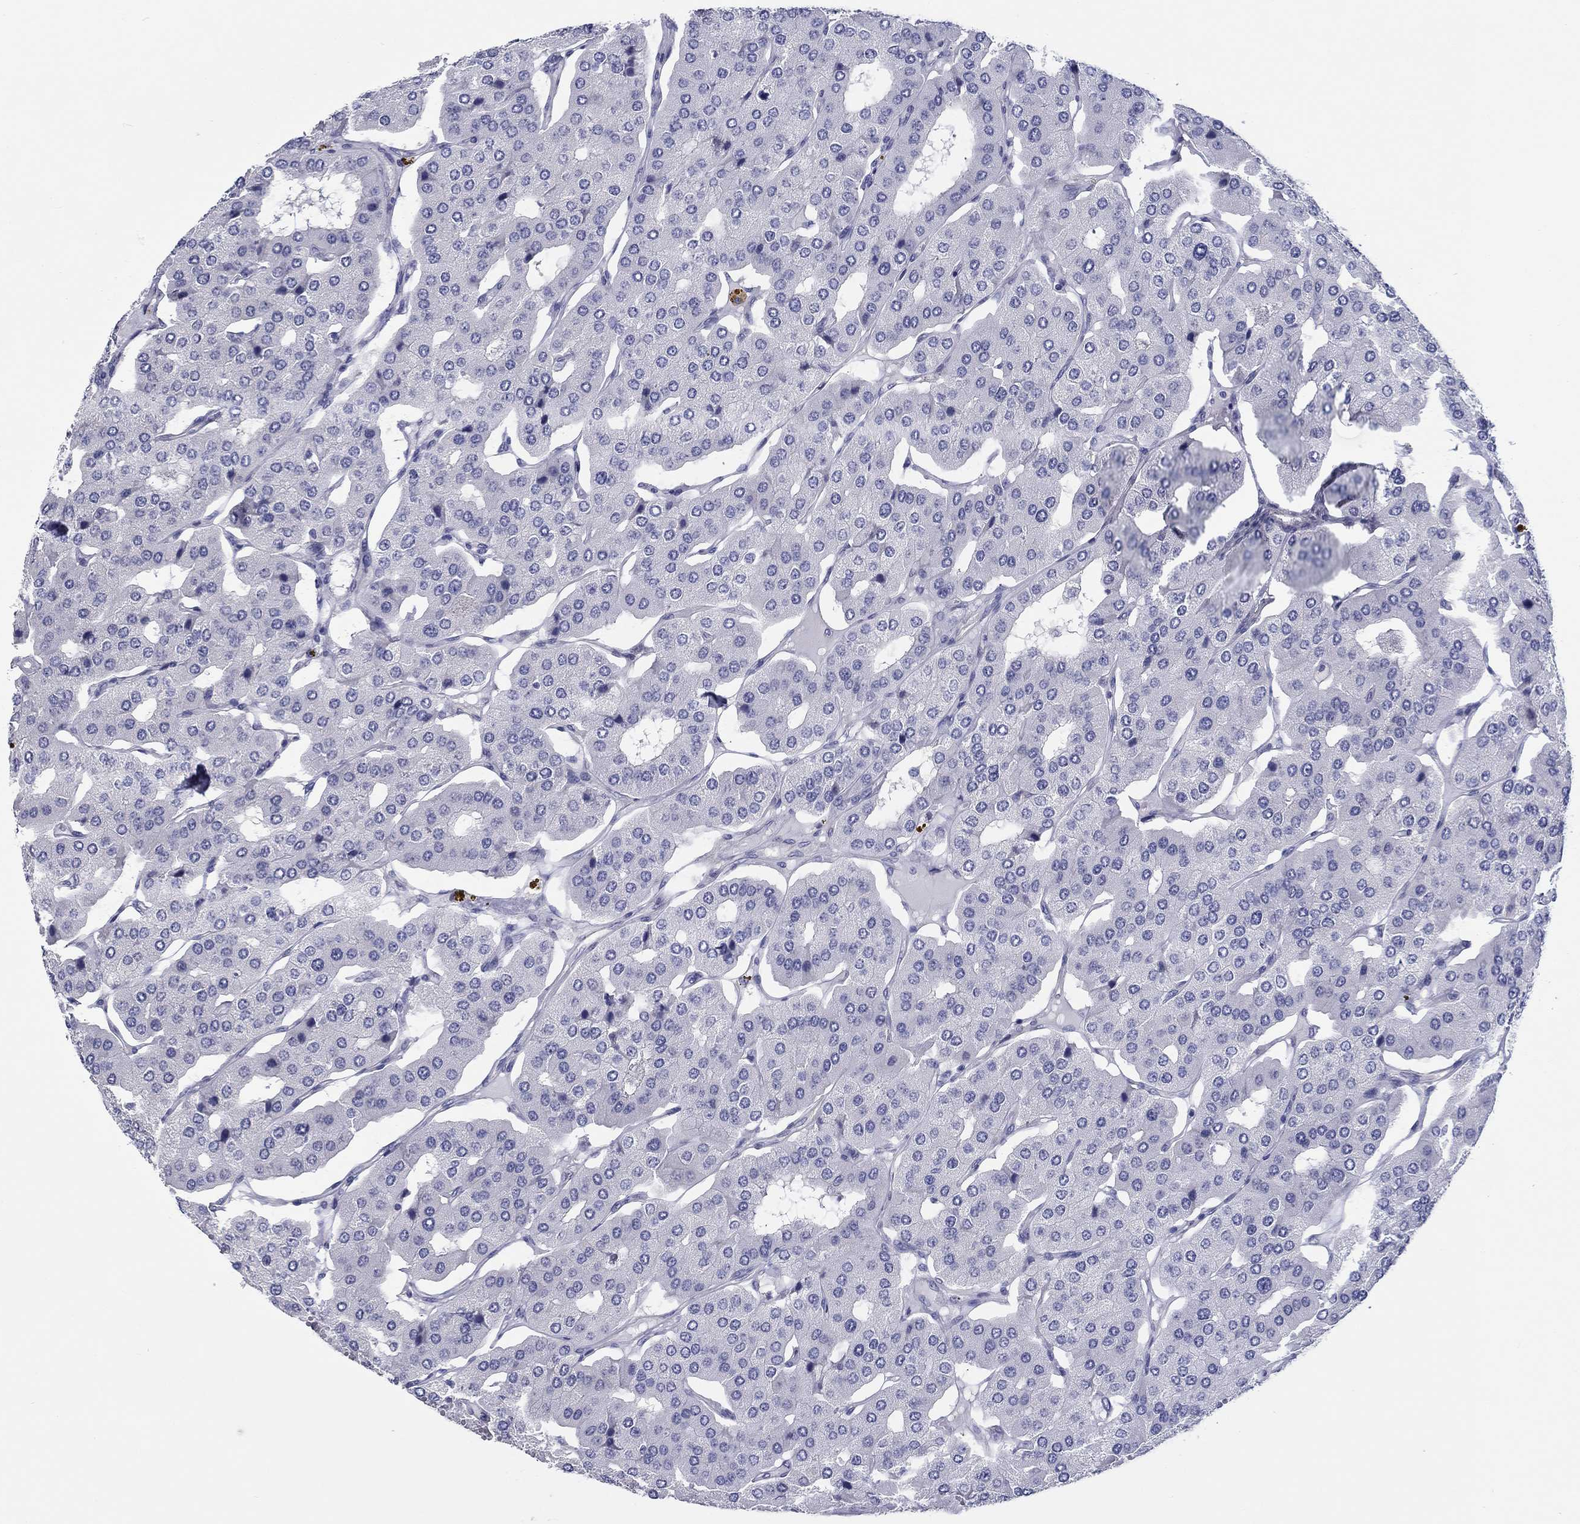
{"staining": {"intensity": "negative", "quantity": "none", "location": "none"}, "tissue": "parathyroid gland", "cell_type": "Glandular cells", "image_type": "normal", "snomed": [{"axis": "morphology", "description": "Normal tissue, NOS"}, {"axis": "morphology", "description": "Adenoma, NOS"}, {"axis": "topography", "description": "Parathyroid gland"}], "caption": "Immunohistochemistry image of unremarkable parathyroid gland: human parathyroid gland stained with DAB shows no significant protein expression in glandular cells.", "gene": "CRYGD", "patient": {"sex": "female", "age": 86}}